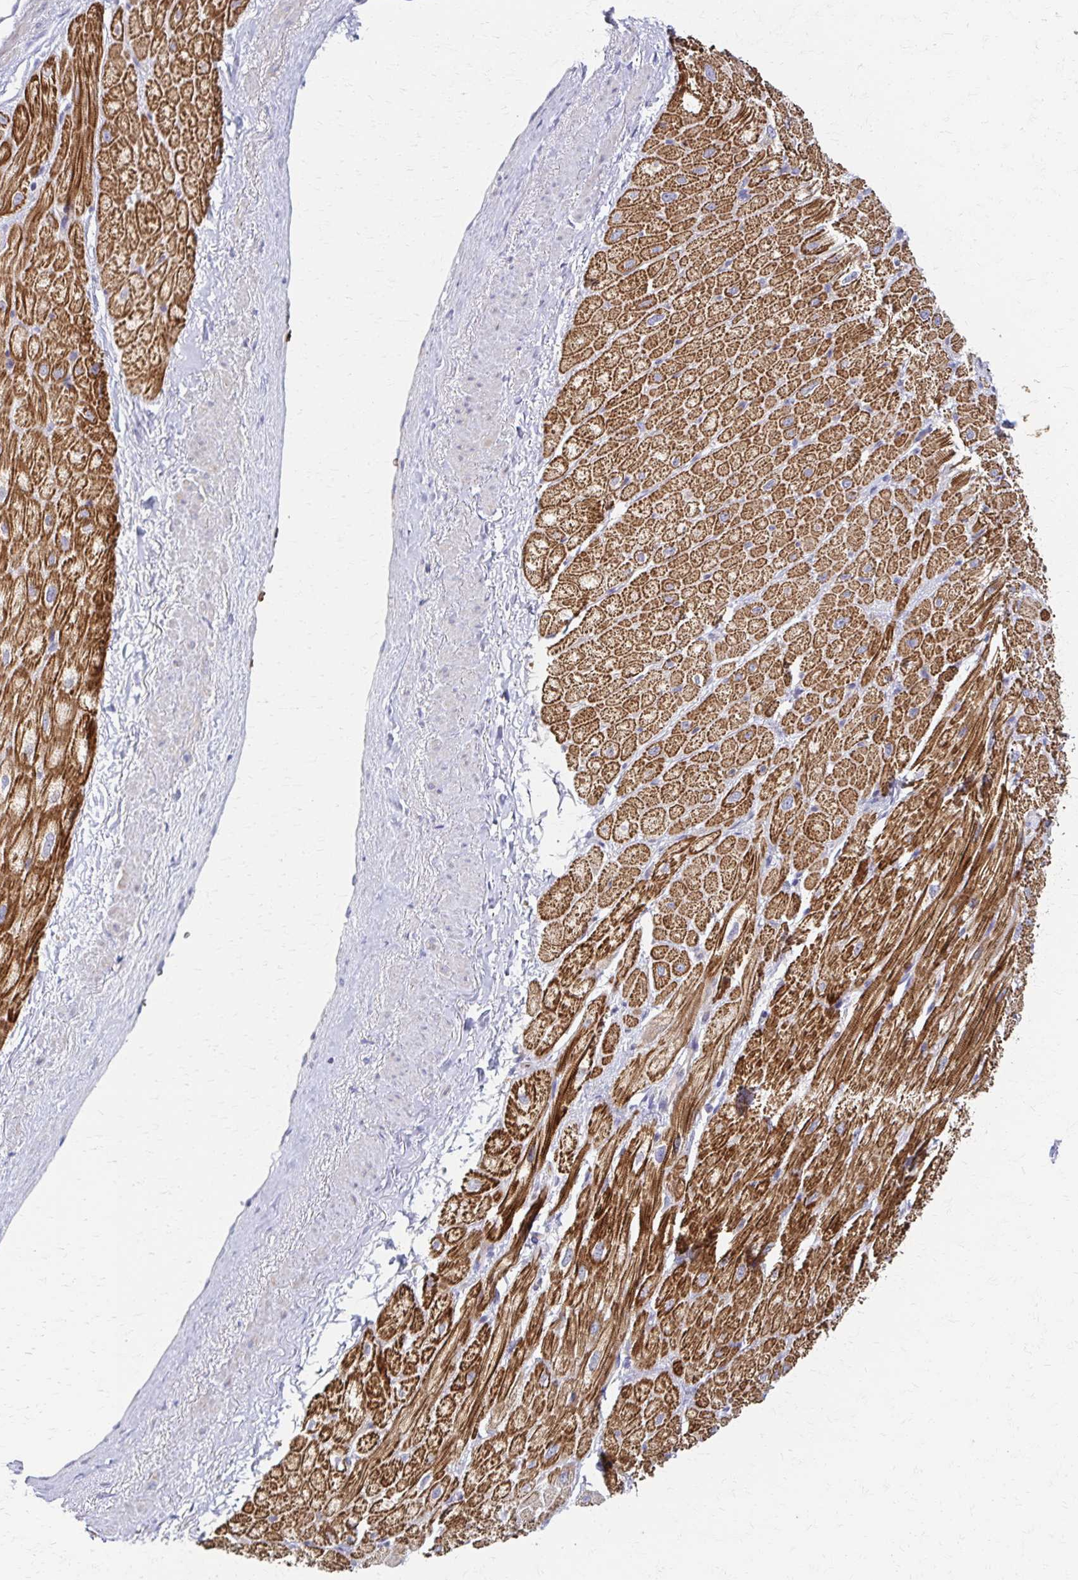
{"staining": {"intensity": "strong", "quantity": ">75%", "location": "cytoplasmic/membranous"}, "tissue": "heart muscle", "cell_type": "Cardiomyocytes", "image_type": "normal", "snomed": [{"axis": "morphology", "description": "Normal tissue, NOS"}, {"axis": "topography", "description": "Heart"}], "caption": "An IHC photomicrograph of unremarkable tissue is shown. Protein staining in brown labels strong cytoplasmic/membranous positivity in heart muscle within cardiomyocytes. Immunohistochemistry stains the protein of interest in brown and the nuclei are stained blue.", "gene": "SKA2", "patient": {"sex": "male", "age": 62}}